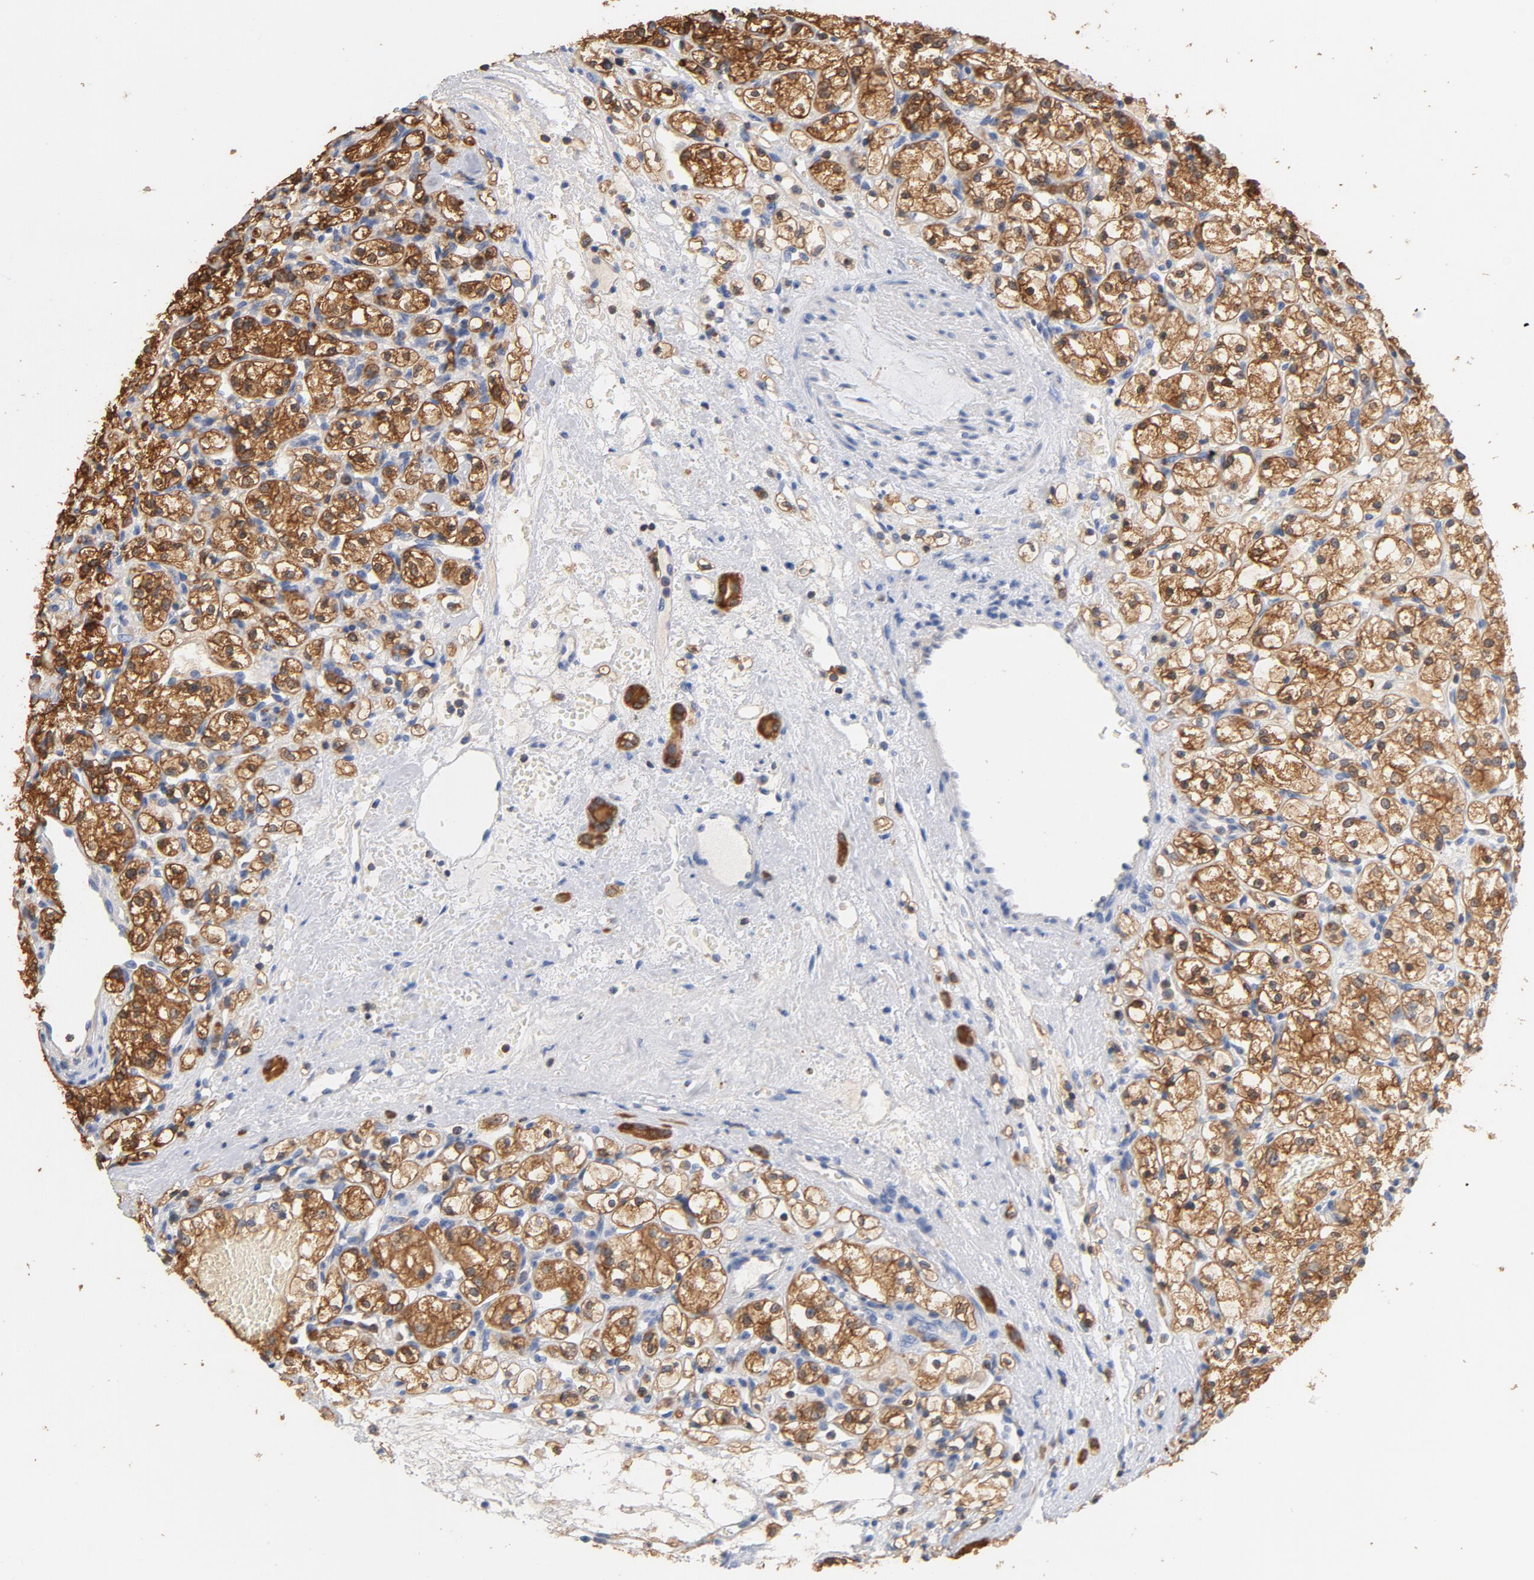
{"staining": {"intensity": "moderate", "quantity": ">75%", "location": "cytoplasmic/membranous"}, "tissue": "renal cancer", "cell_type": "Tumor cells", "image_type": "cancer", "snomed": [{"axis": "morphology", "description": "Adenocarcinoma, NOS"}, {"axis": "topography", "description": "Kidney"}], "caption": "Human renal cancer (adenocarcinoma) stained for a protein (brown) exhibits moderate cytoplasmic/membranous positive positivity in about >75% of tumor cells.", "gene": "EZR", "patient": {"sex": "female", "age": 60}}